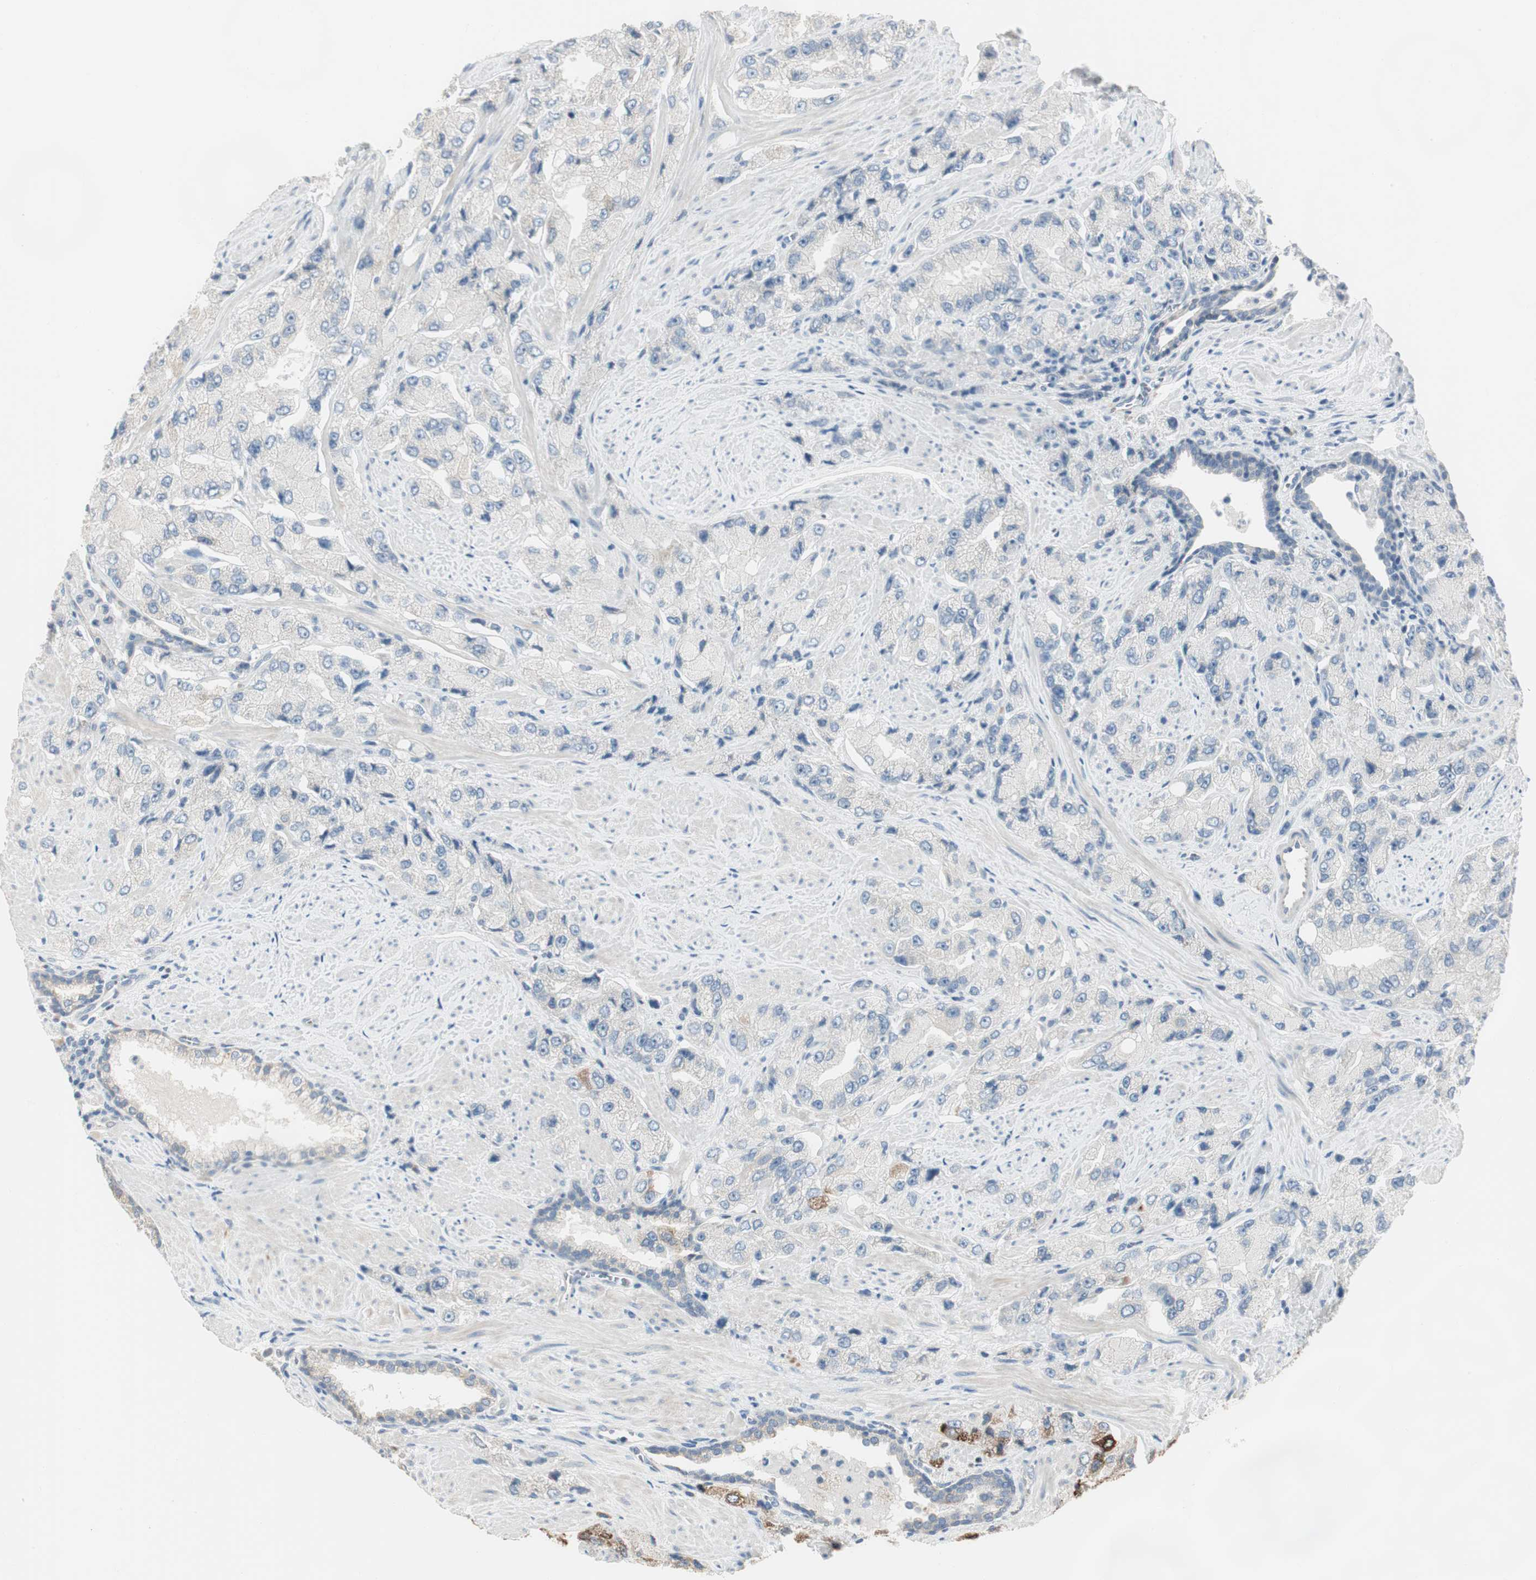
{"staining": {"intensity": "moderate", "quantity": "<25%", "location": "cytoplasmic/membranous"}, "tissue": "prostate cancer", "cell_type": "Tumor cells", "image_type": "cancer", "snomed": [{"axis": "morphology", "description": "Adenocarcinoma, High grade"}, {"axis": "topography", "description": "Prostate"}], "caption": "Human prostate high-grade adenocarcinoma stained with a brown dye demonstrates moderate cytoplasmic/membranous positive positivity in about <25% of tumor cells.", "gene": "SPINK4", "patient": {"sex": "male", "age": 58}}